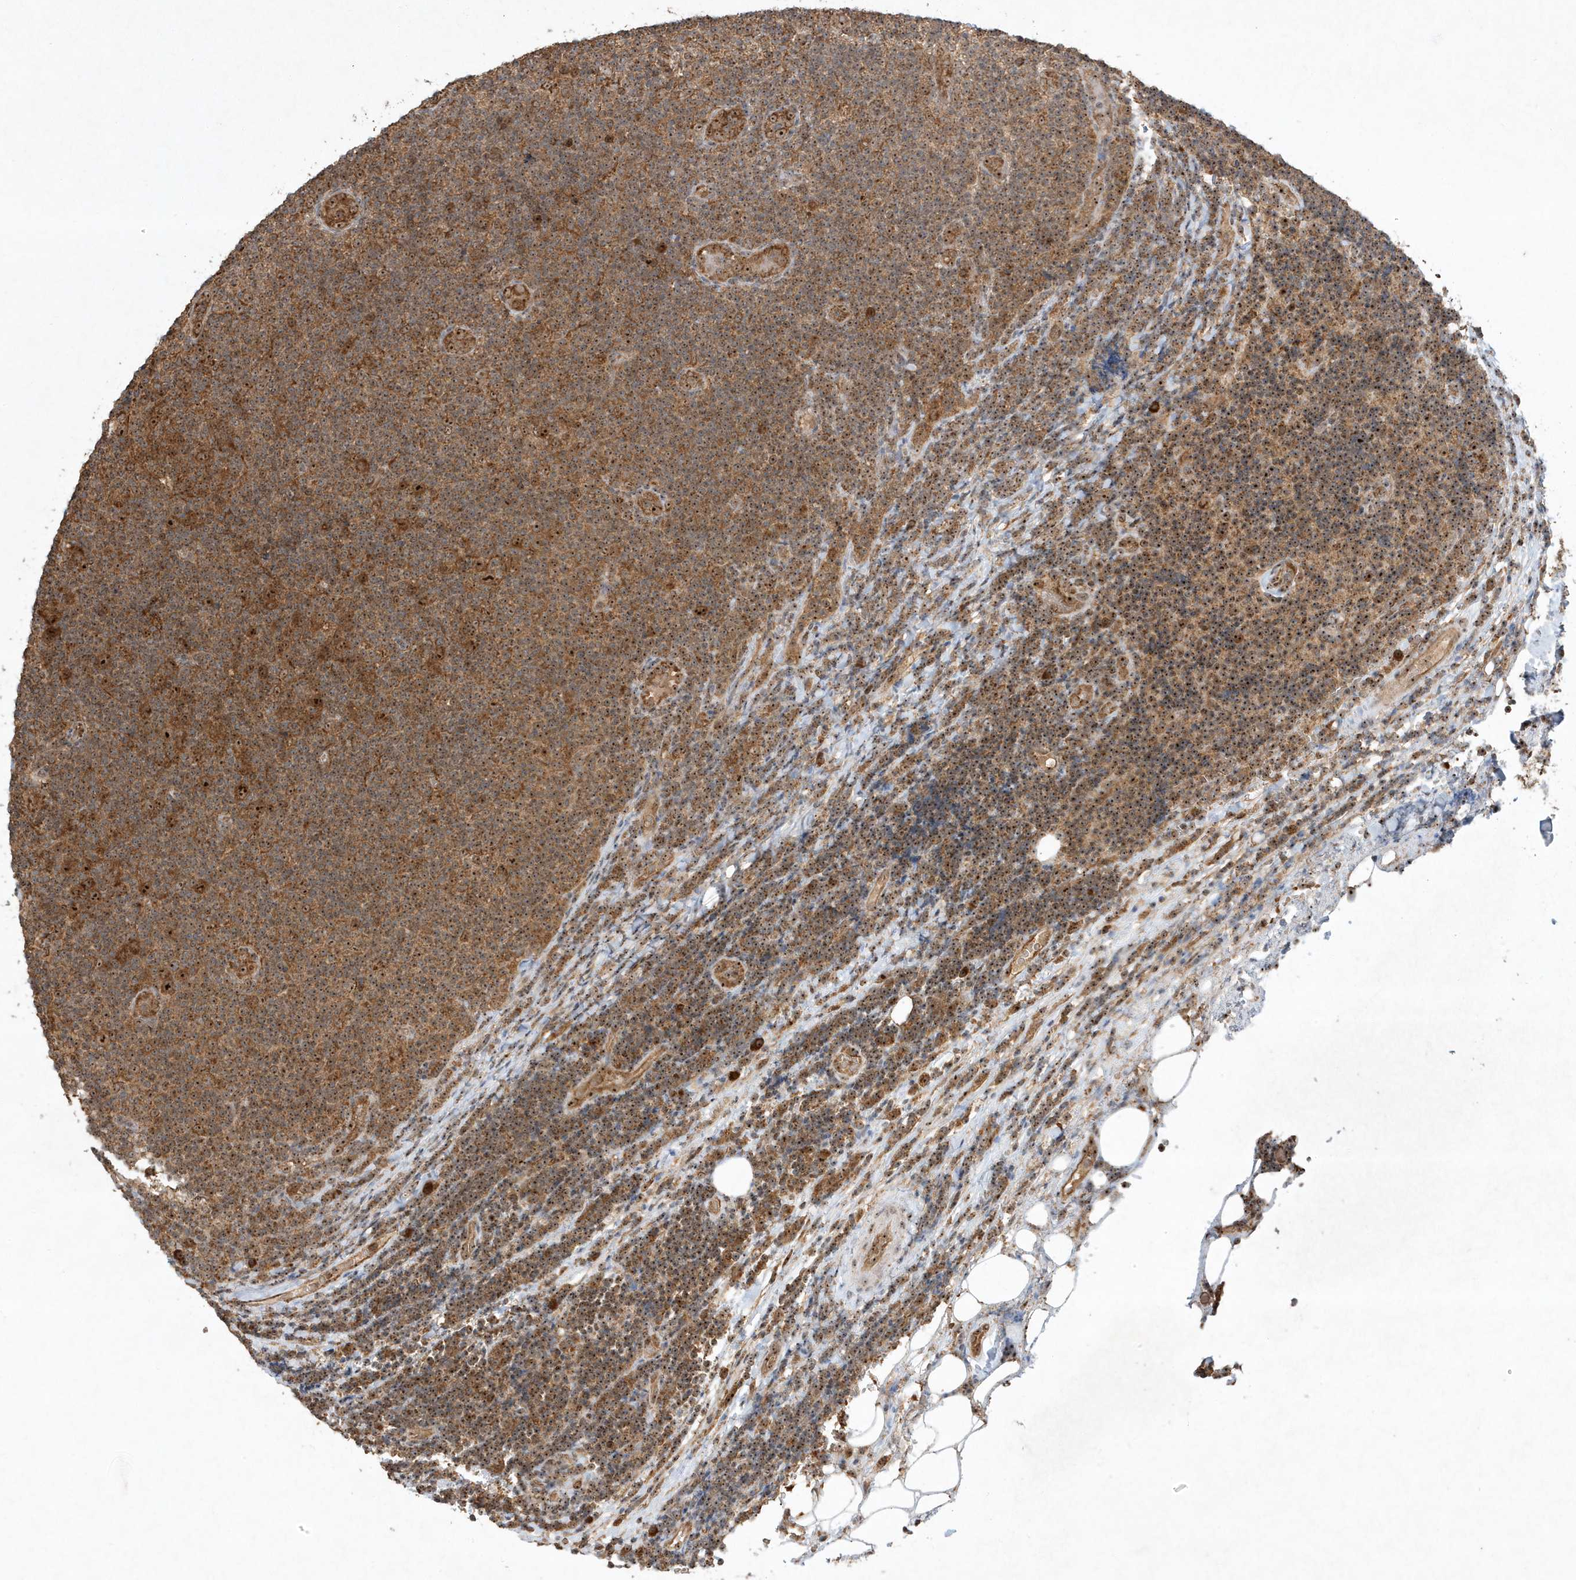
{"staining": {"intensity": "strong", "quantity": "25%-75%", "location": "cytoplasmic/membranous,nuclear"}, "tissue": "lymphoma", "cell_type": "Tumor cells", "image_type": "cancer", "snomed": [{"axis": "morphology", "description": "Malignant lymphoma, non-Hodgkin's type, Low grade"}, {"axis": "topography", "description": "Lymph node"}], "caption": "The immunohistochemical stain highlights strong cytoplasmic/membranous and nuclear expression in tumor cells of lymphoma tissue.", "gene": "ABCB9", "patient": {"sex": "male", "age": 83}}